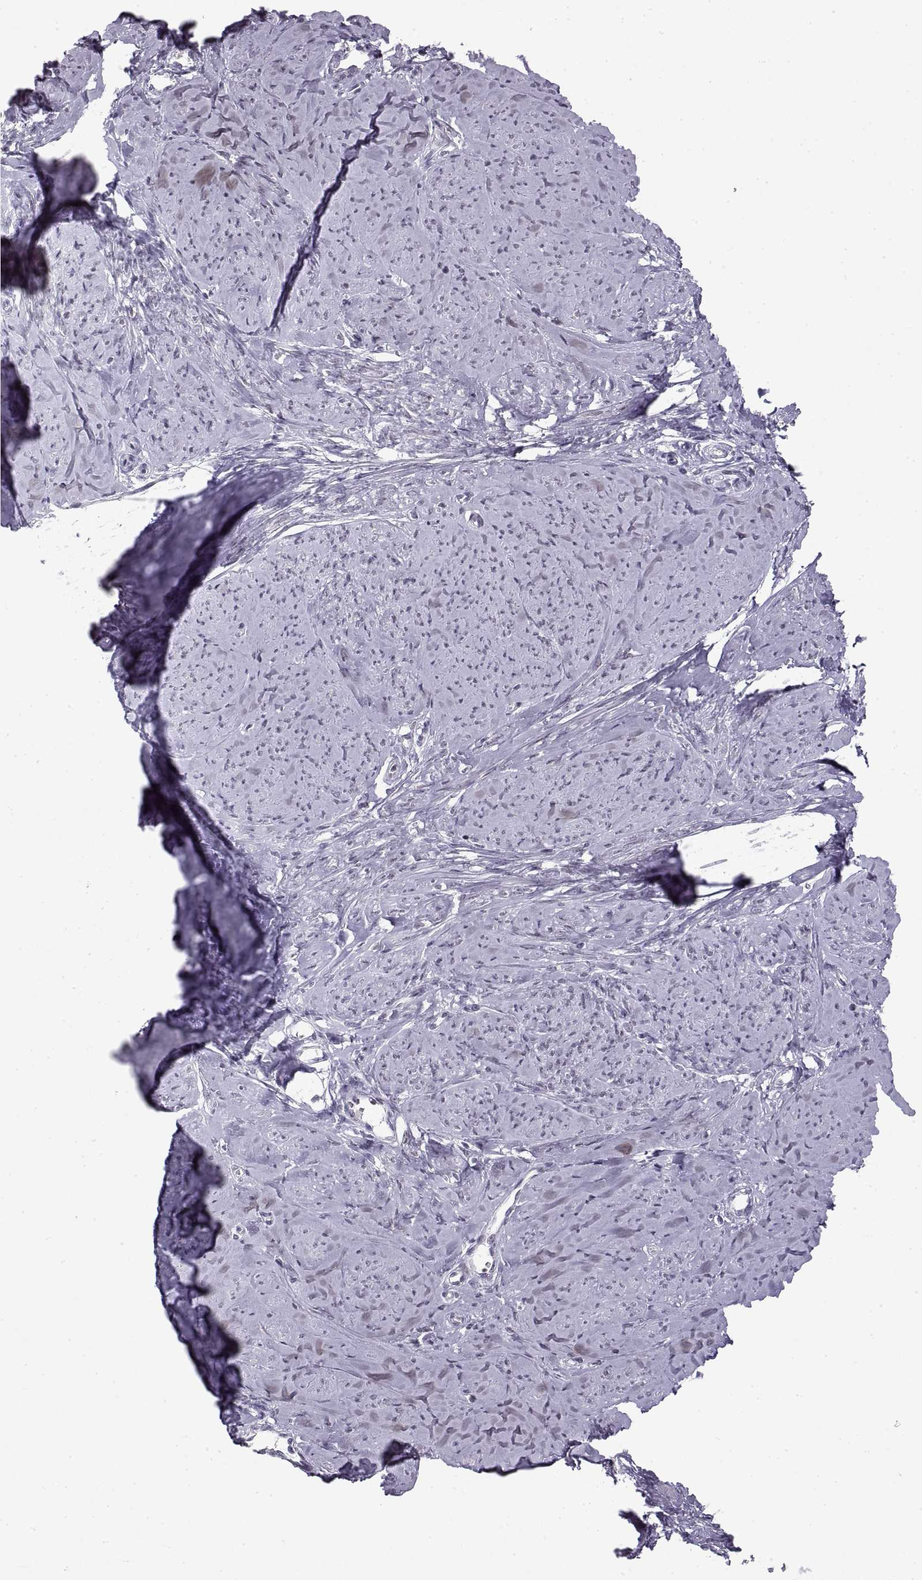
{"staining": {"intensity": "weak", "quantity": ">75%", "location": "cytoplasmic/membranous"}, "tissue": "smooth muscle", "cell_type": "Smooth muscle cells", "image_type": "normal", "snomed": [{"axis": "morphology", "description": "Normal tissue, NOS"}, {"axis": "topography", "description": "Smooth muscle"}], "caption": "Smooth muscle cells exhibit low levels of weak cytoplasmic/membranous expression in about >75% of cells in unremarkable smooth muscle. The staining is performed using DAB (3,3'-diaminobenzidine) brown chromogen to label protein expression. The nuclei are counter-stained blue using hematoxylin.", "gene": "NANOS3", "patient": {"sex": "female", "age": 48}}